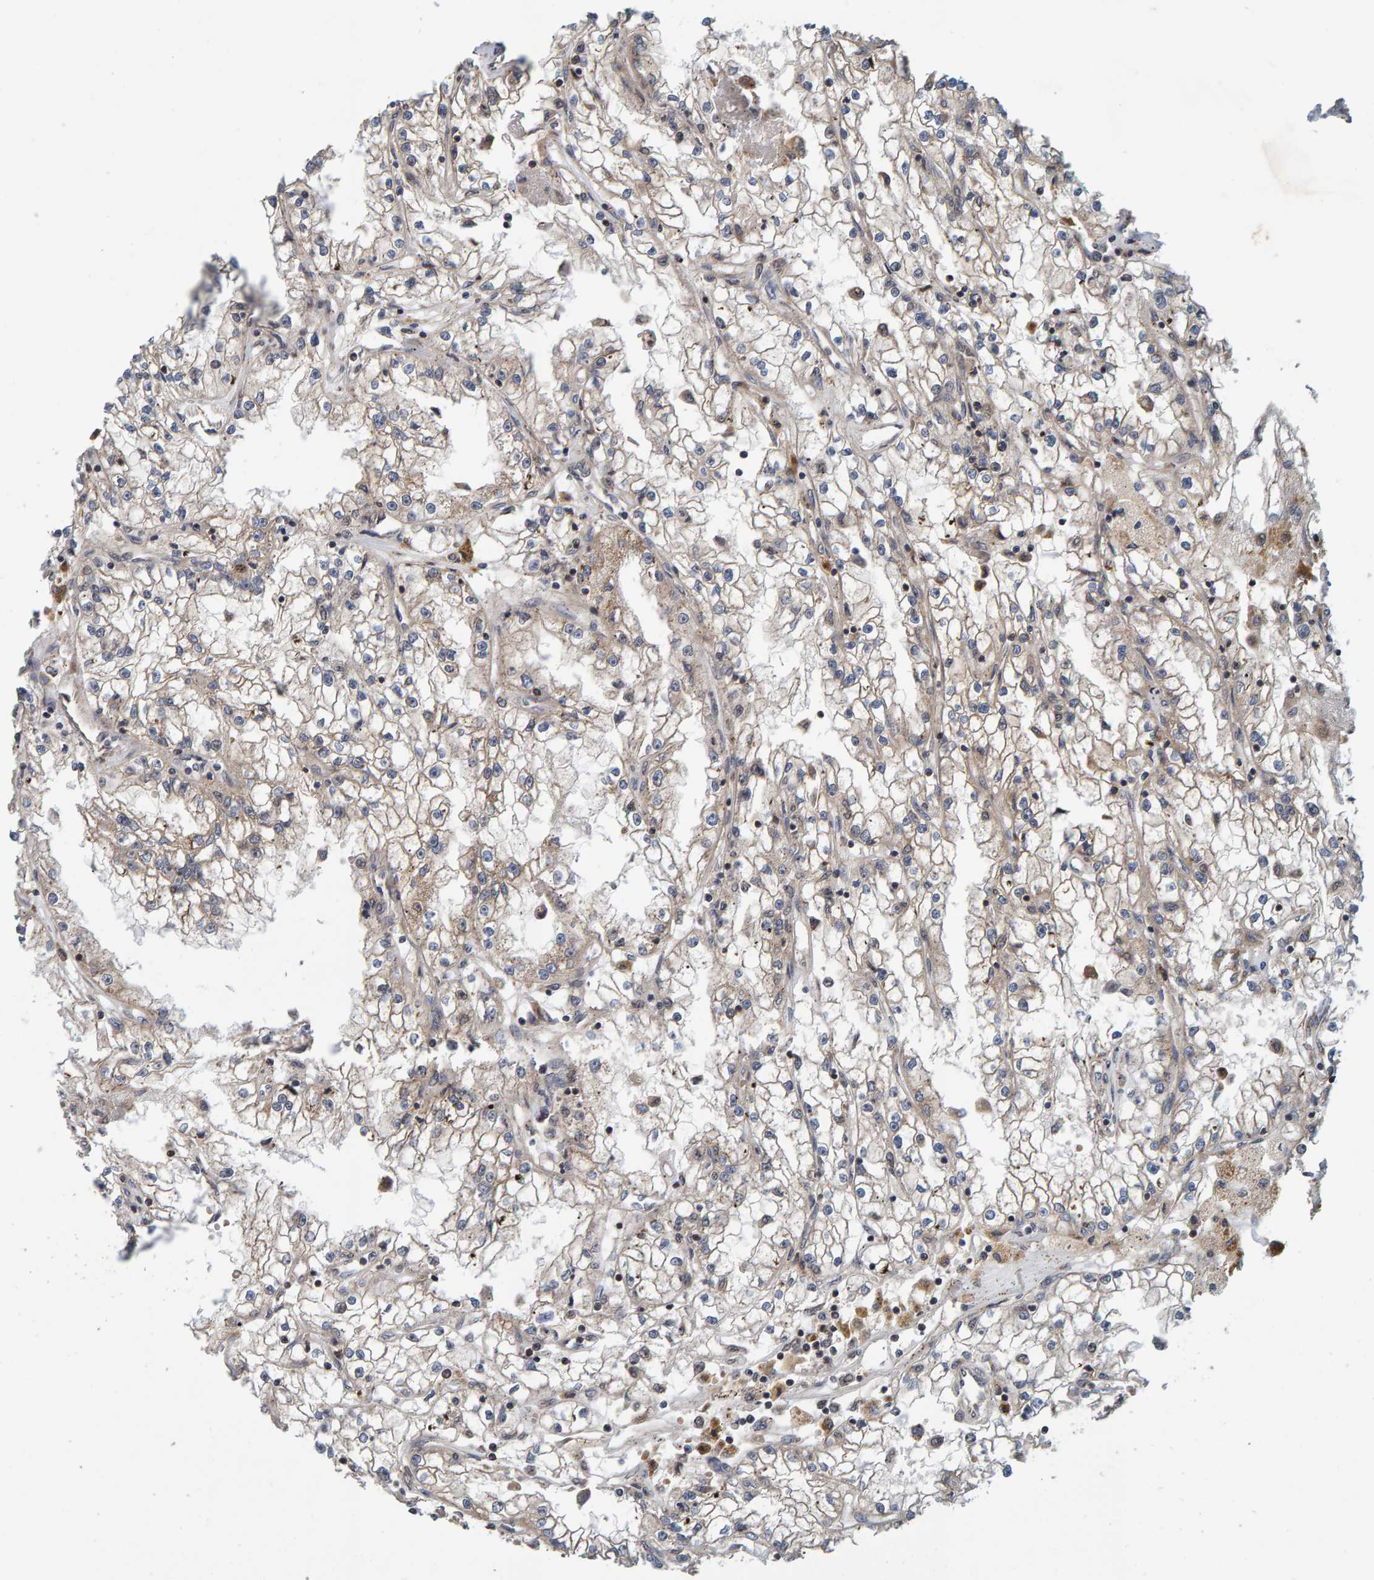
{"staining": {"intensity": "weak", "quantity": "<25%", "location": "cytoplasmic/membranous"}, "tissue": "renal cancer", "cell_type": "Tumor cells", "image_type": "cancer", "snomed": [{"axis": "morphology", "description": "Adenocarcinoma, NOS"}, {"axis": "topography", "description": "Kidney"}], "caption": "Immunohistochemistry histopathology image of neoplastic tissue: adenocarcinoma (renal) stained with DAB (3,3'-diaminobenzidine) exhibits no significant protein staining in tumor cells.", "gene": "CCDC25", "patient": {"sex": "male", "age": 56}}